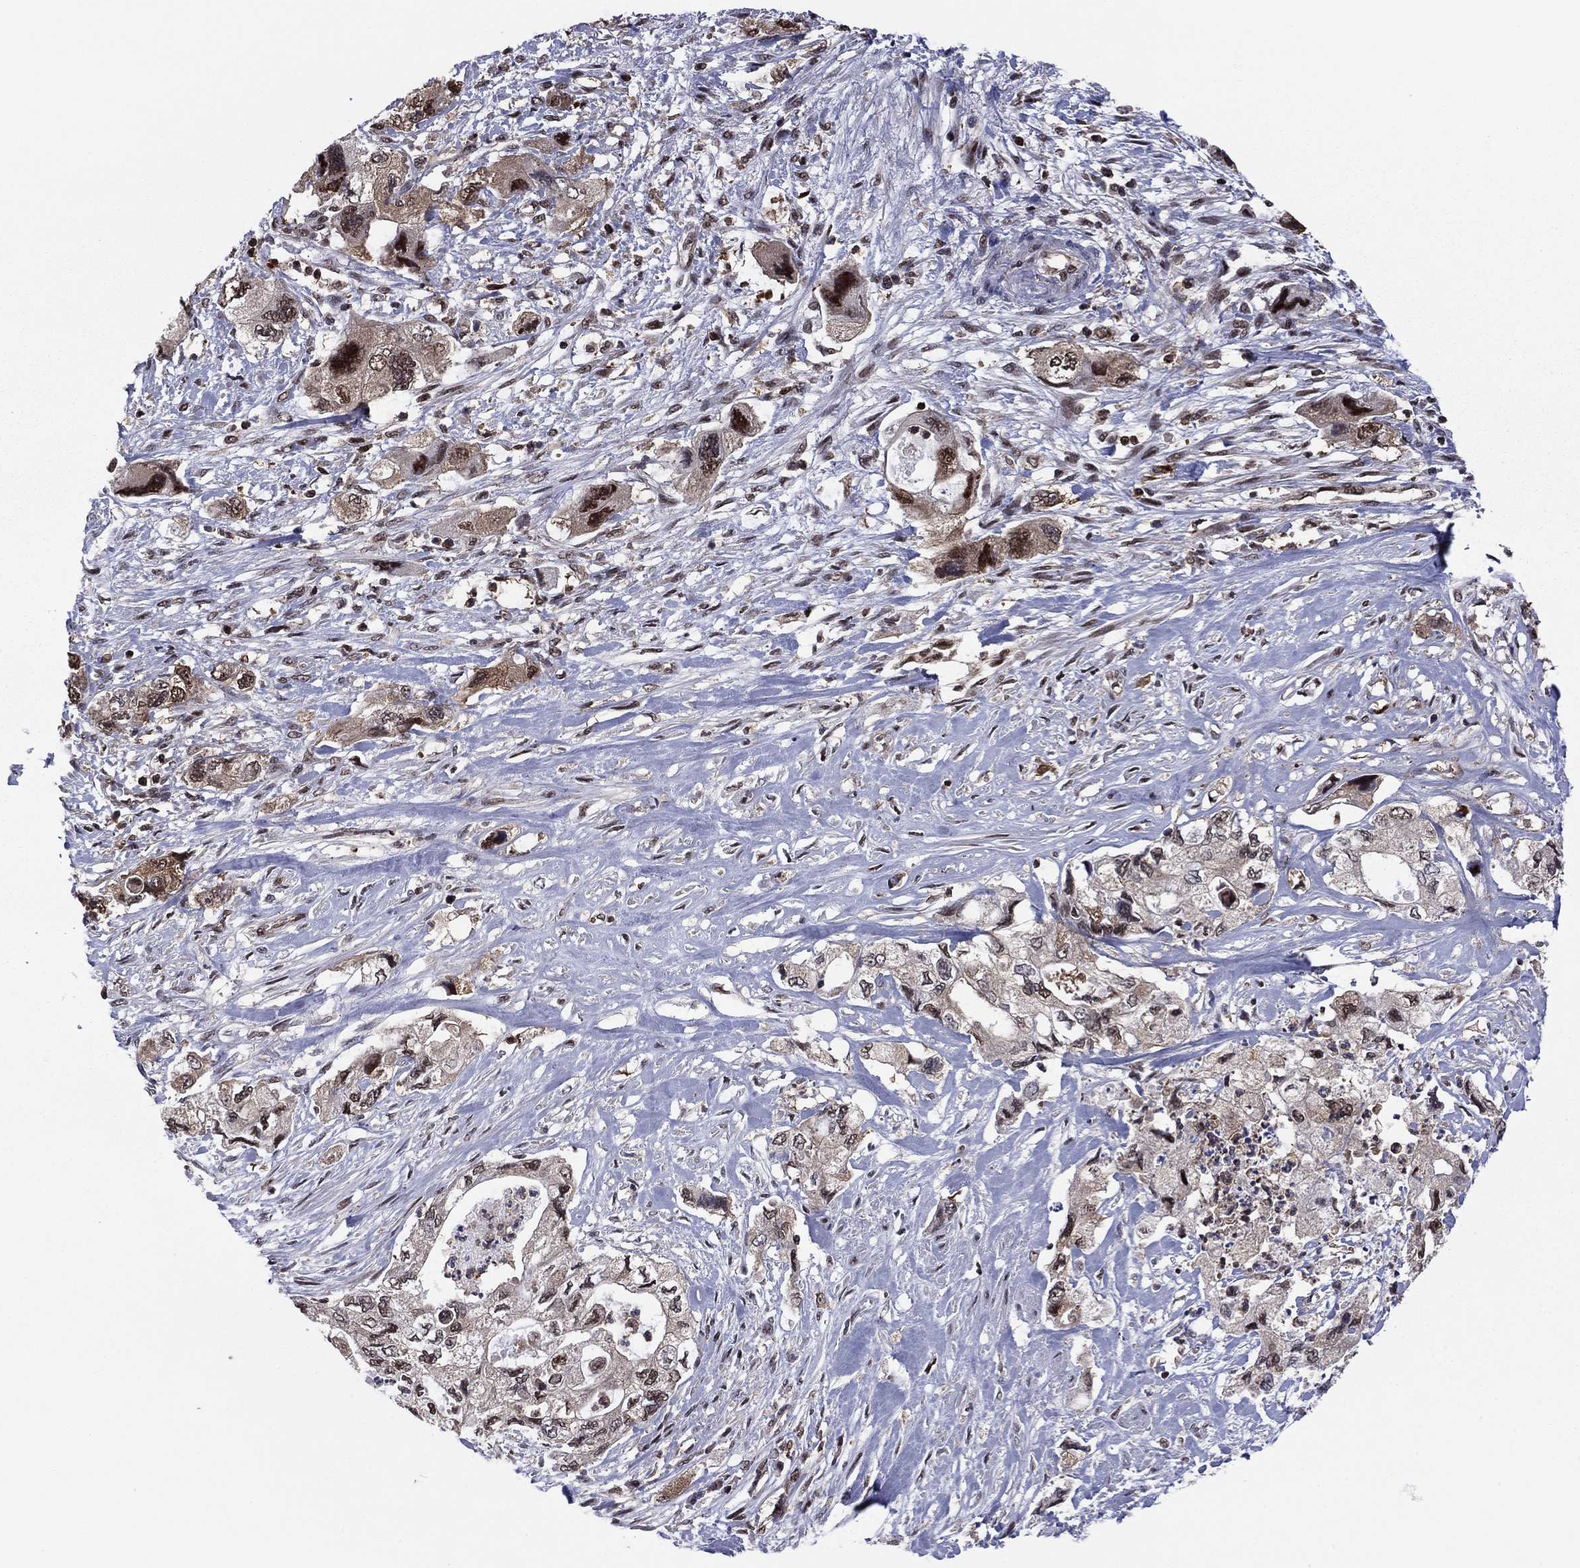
{"staining": {"intensity": "strong", "quantity": "<25%", "location": "nuclear"}, "tissue": "pancreatic cancer", "cell_type": "Tumor cells", "image_type": "cancer", "snomed": [{"axis": "morphology", "description": "Adenocarcinoma, NOS"}, {"axis": "topography", "description": "Pancreas"}], "caption": "IHC staining of pancreatic adenocarcinoma, which exhibits medium levels of strong nuclear expression in about <25% of tumor cells indicating strong nuclear protein staining. The staining was performed using DAB (3,3'-diaminobenzidine) (brown) for protein detection and nuclei were counterstained in hematoxylin (blue).", "gene": "PSMD2", "patient": {"sex": "female", "age": 73}}